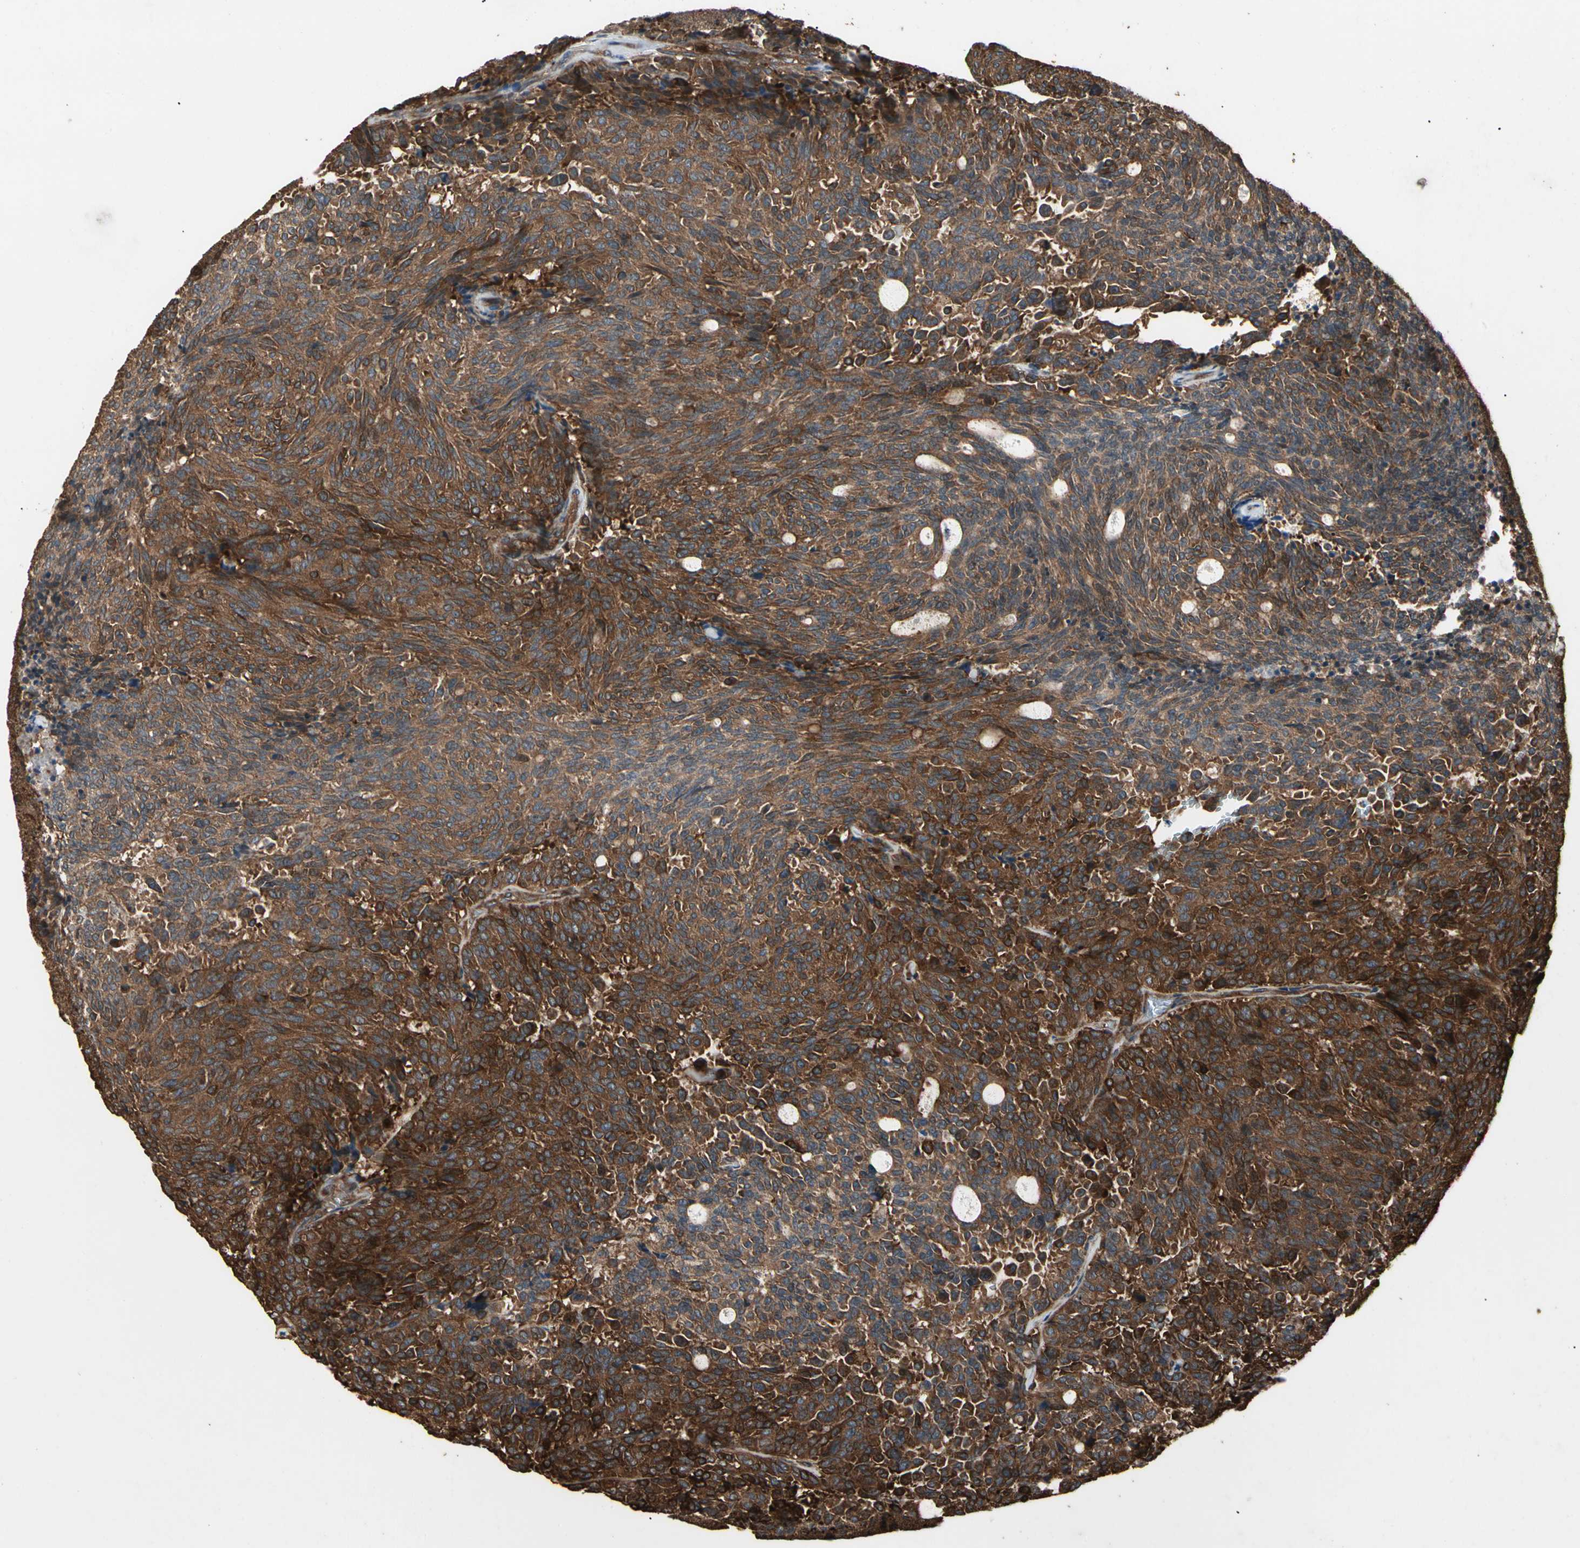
{"staining": {"intensity": "strong", "quantity": ">75%", "location": "cytoplasmic/membranous"}, "tissue": "carcinoid", "cell_type": "Tumor cells", "image_type": "cancer", "snomed": [{"axis": "morphology", "description": "Carcinoid, malignant, NOS"}, {"axis": "topography", "description": "Pancreas"}], "caption": "Tumor cells demonstrate high levels of strong cytoplasmic/membranous expression in about >75% of cells in human malignant carcinoid. The staining was performed using DAB (3,3'-diaminobenzidine), with brown indicating positive protein expression. Nuclei are stained blue with hematoxylin.", "gene": "AGBL2", "patient": {"sex": "female", "age": 54}}